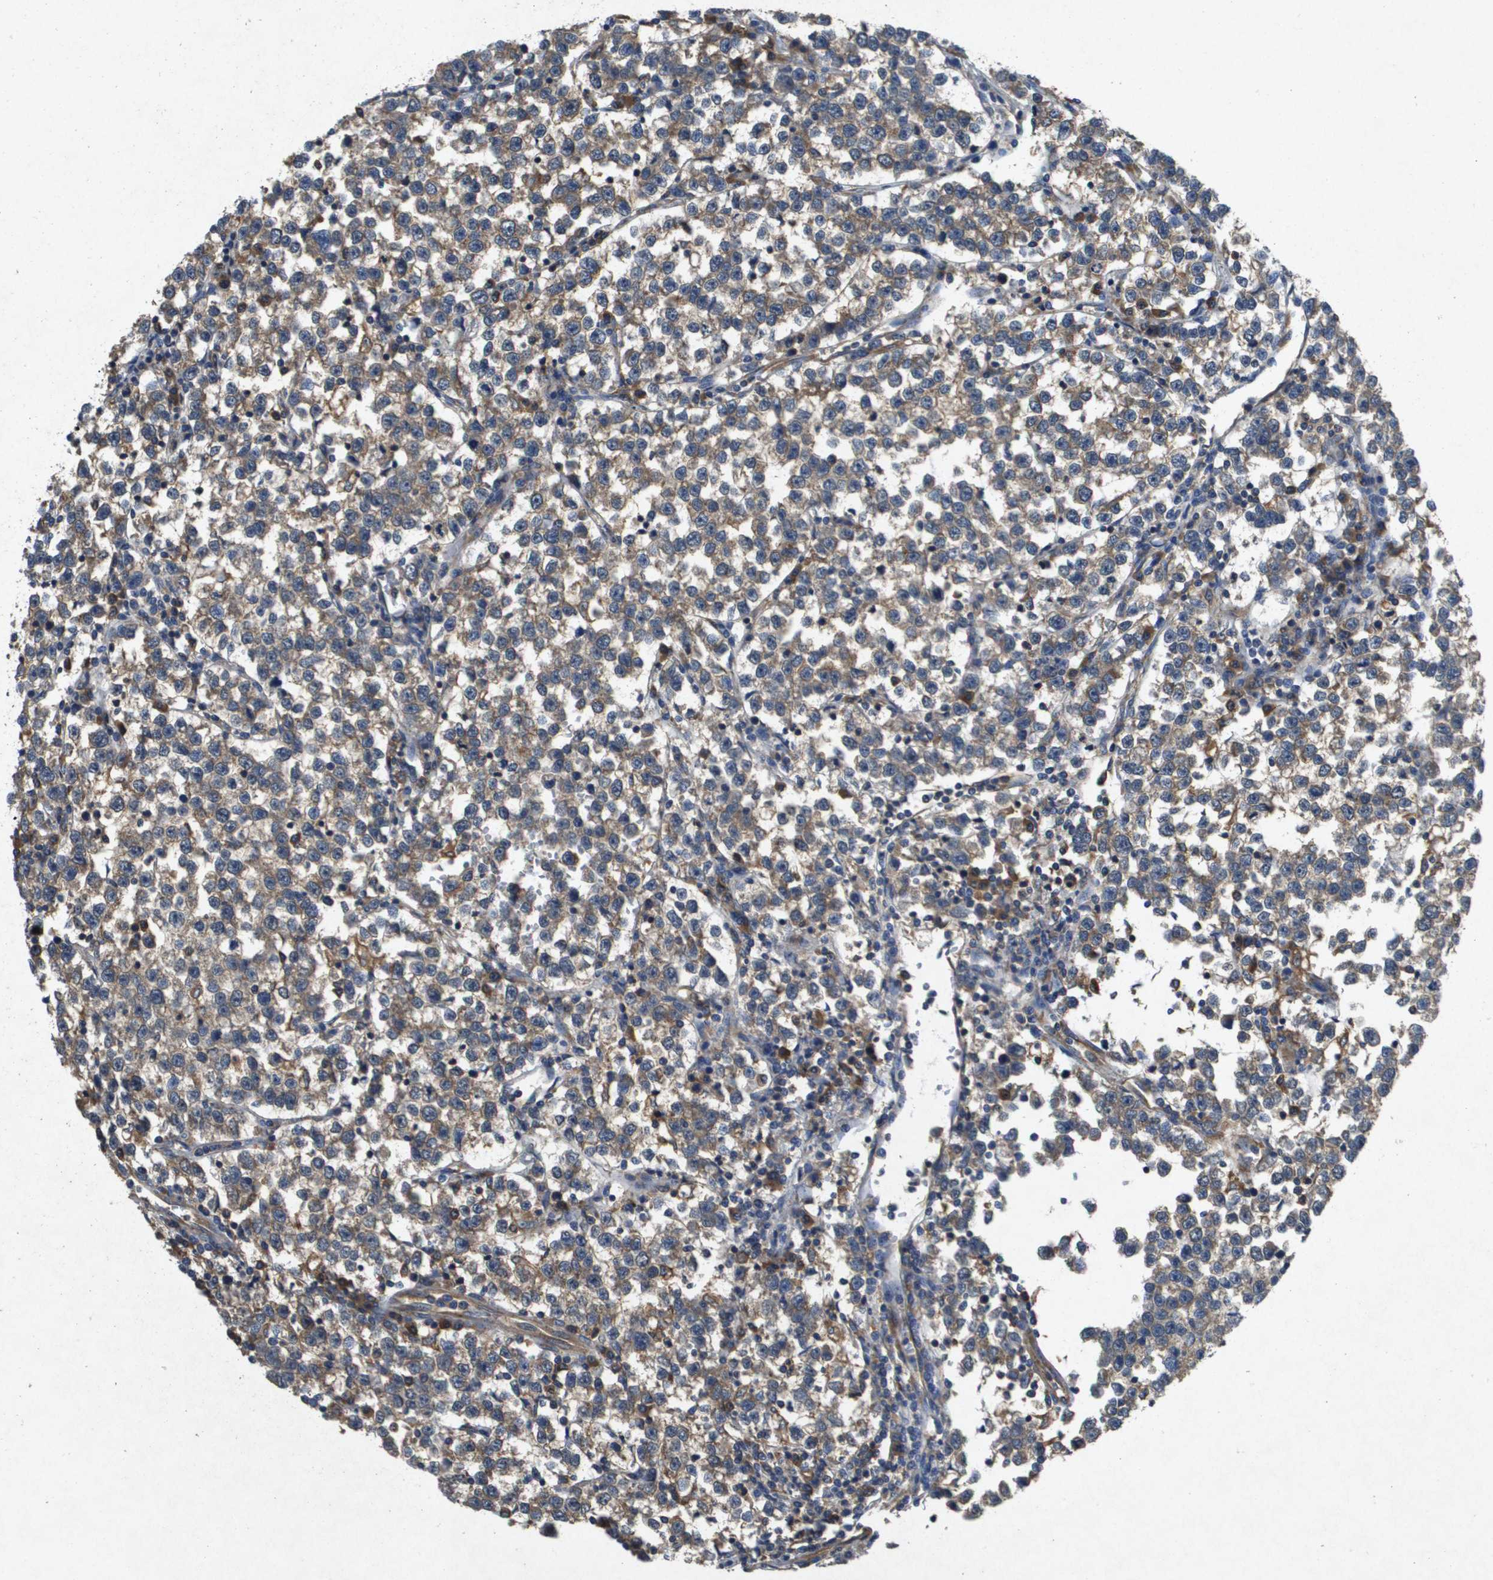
{"staining": {"intensity": "moderate", "quantity": ">75%", "location": "cytoplasmic/membranous"}, "tissue": "testis cancer", "cell_type": "Tumor cells", "image_type": "cancer", "snomed": [{"axis": "morphology", "description": "Normal tissue, NOS"}, {"axis": "morphology", "description": "Seminoma, NOS"}, {"axis": "topography", "description": "Testis"}], "caption": "Protein staining of seminoma (testis) tissue displays moderate cytoplasmic/membranous expression in about >75% of tumor cells.", "gene": "PTPRT", "patient": {"sex": "male", "age": 43}}